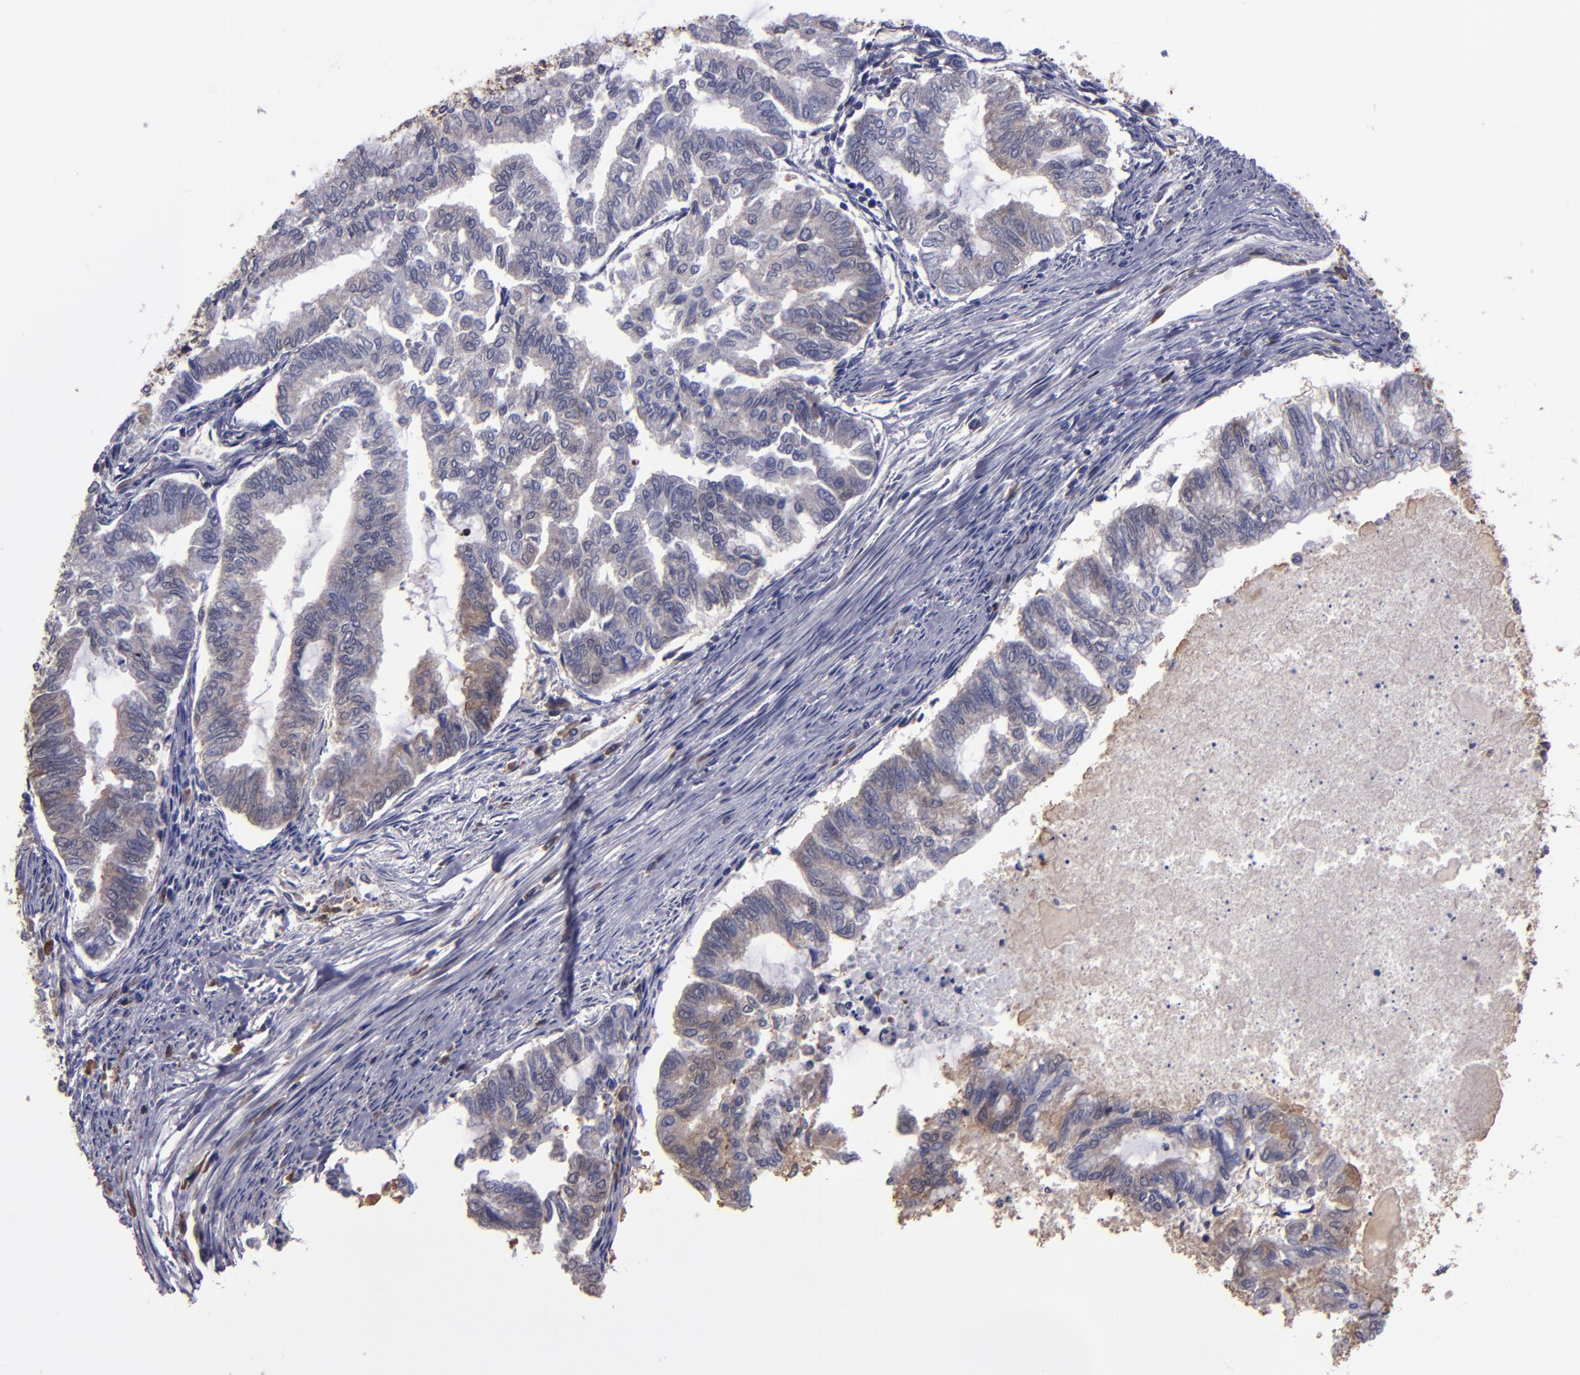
{"staining": {"intensity": "weak", "quantity": "25%-75%", "location": "cytoplasmic/membranous"}, "tissue": "endometrial cancer", "cell_type": "Tumor cells", "image_type": "cancer", "snomed": [{"axis": "morphology", "description": "Adenocarcinoma, NOS"}, {"axis": "topography", "description": "Endometrium"}], "caption": "A high-resolution micrograph shows immunohistochemistry (IHC) staining of adenocarcinoma (endometrial), which displays weak cytoplasmic/membranous staining in approximately 25%-75% of tumor cells.", "gene": "CARS1", "patient": {"sex": "female", "age": 79}}